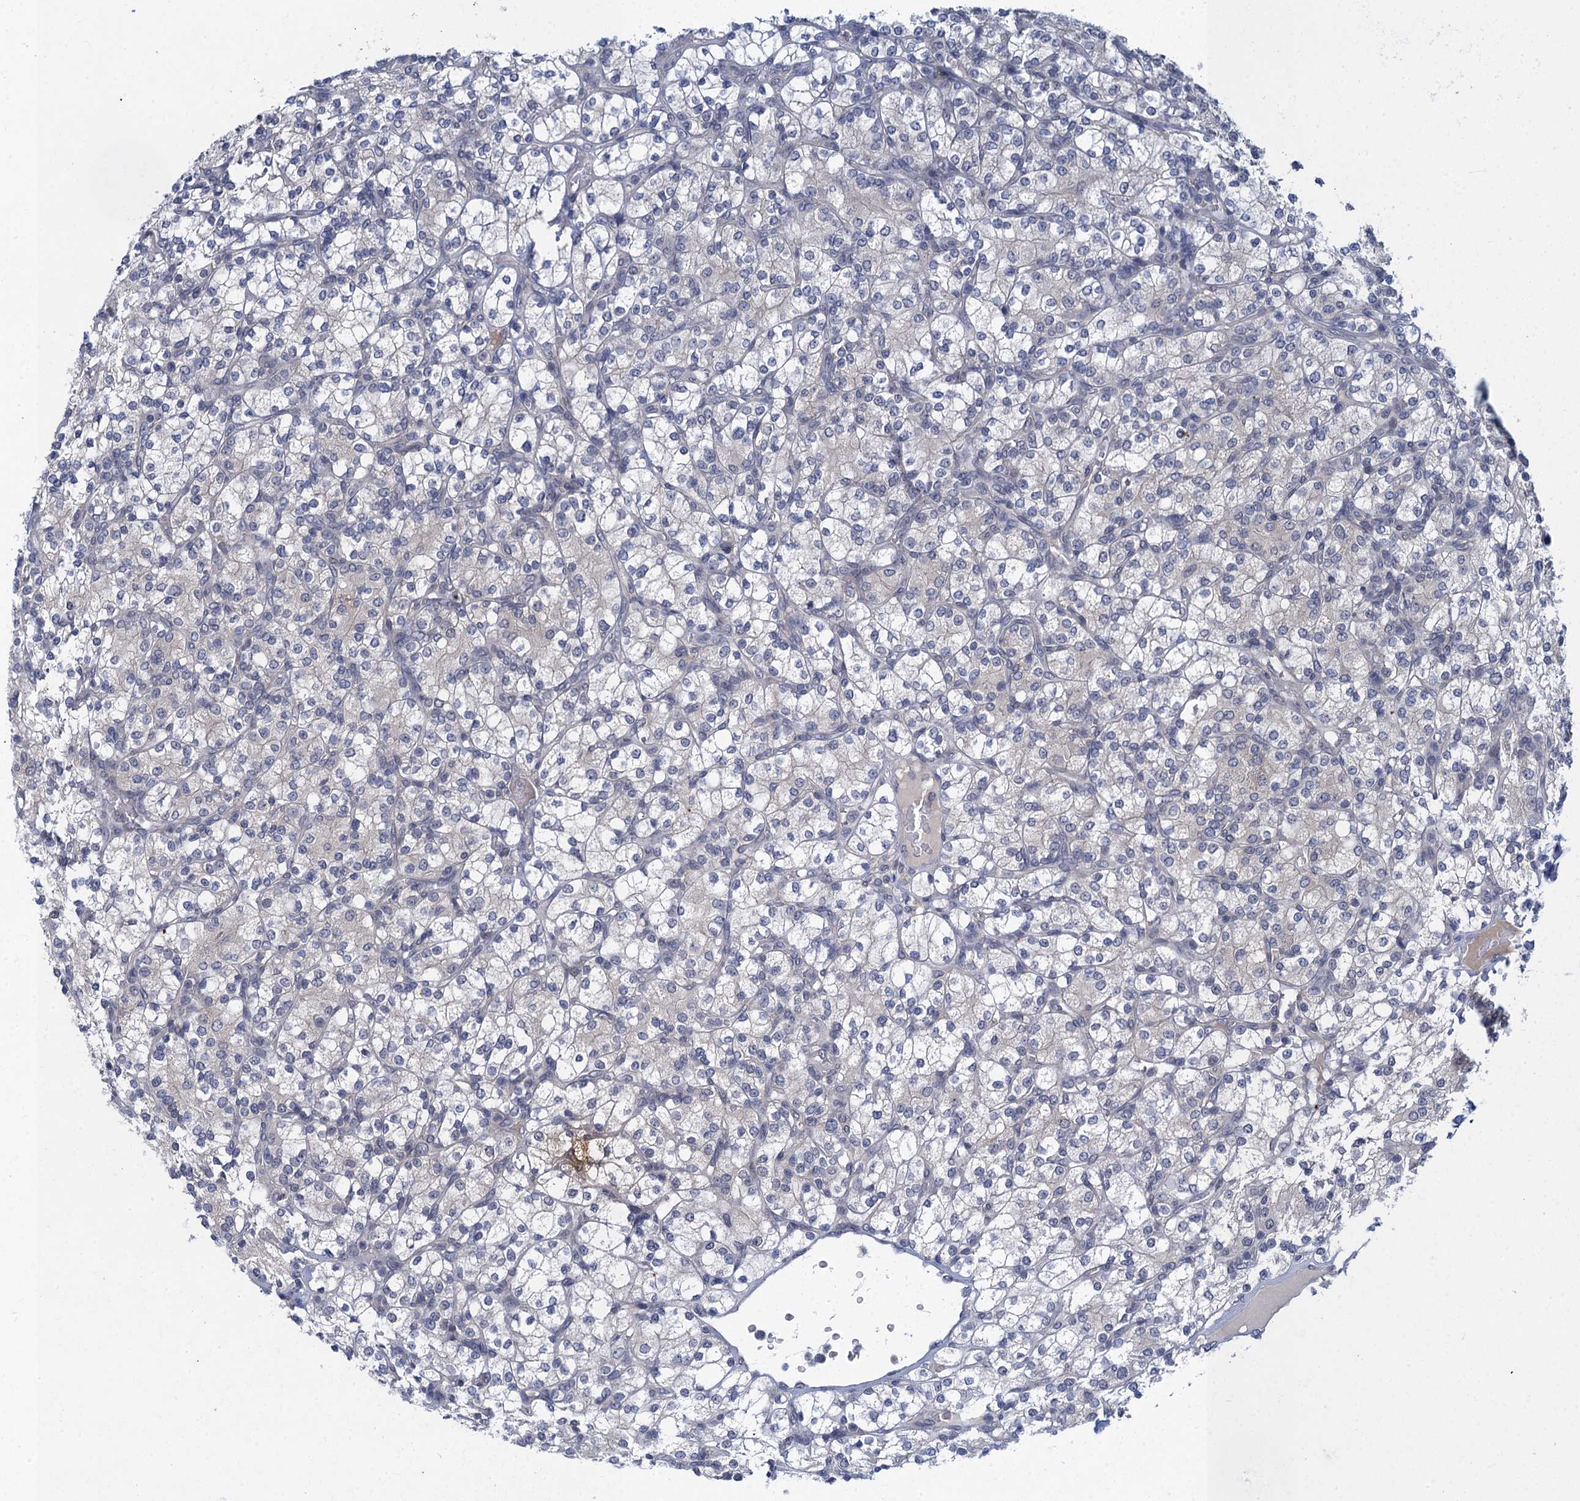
{"staining": {"intensity": "negative", "quantity": "none", "location": "none"}, "tissue": "renal cancer", "cell_type": "Tumor cells", "image_type": "cancer", "snomed": [{"axis": "morphology", "description": "Adenocarcinoma, NOS"}, {"axis": "topography", "description": "Kidney"}], "caption": "Tumor cells are negative for protein expression in human renal adenocarcinoma.", "gene": "MRFAP1", "patient": {"sex": "male", "age": 77}}